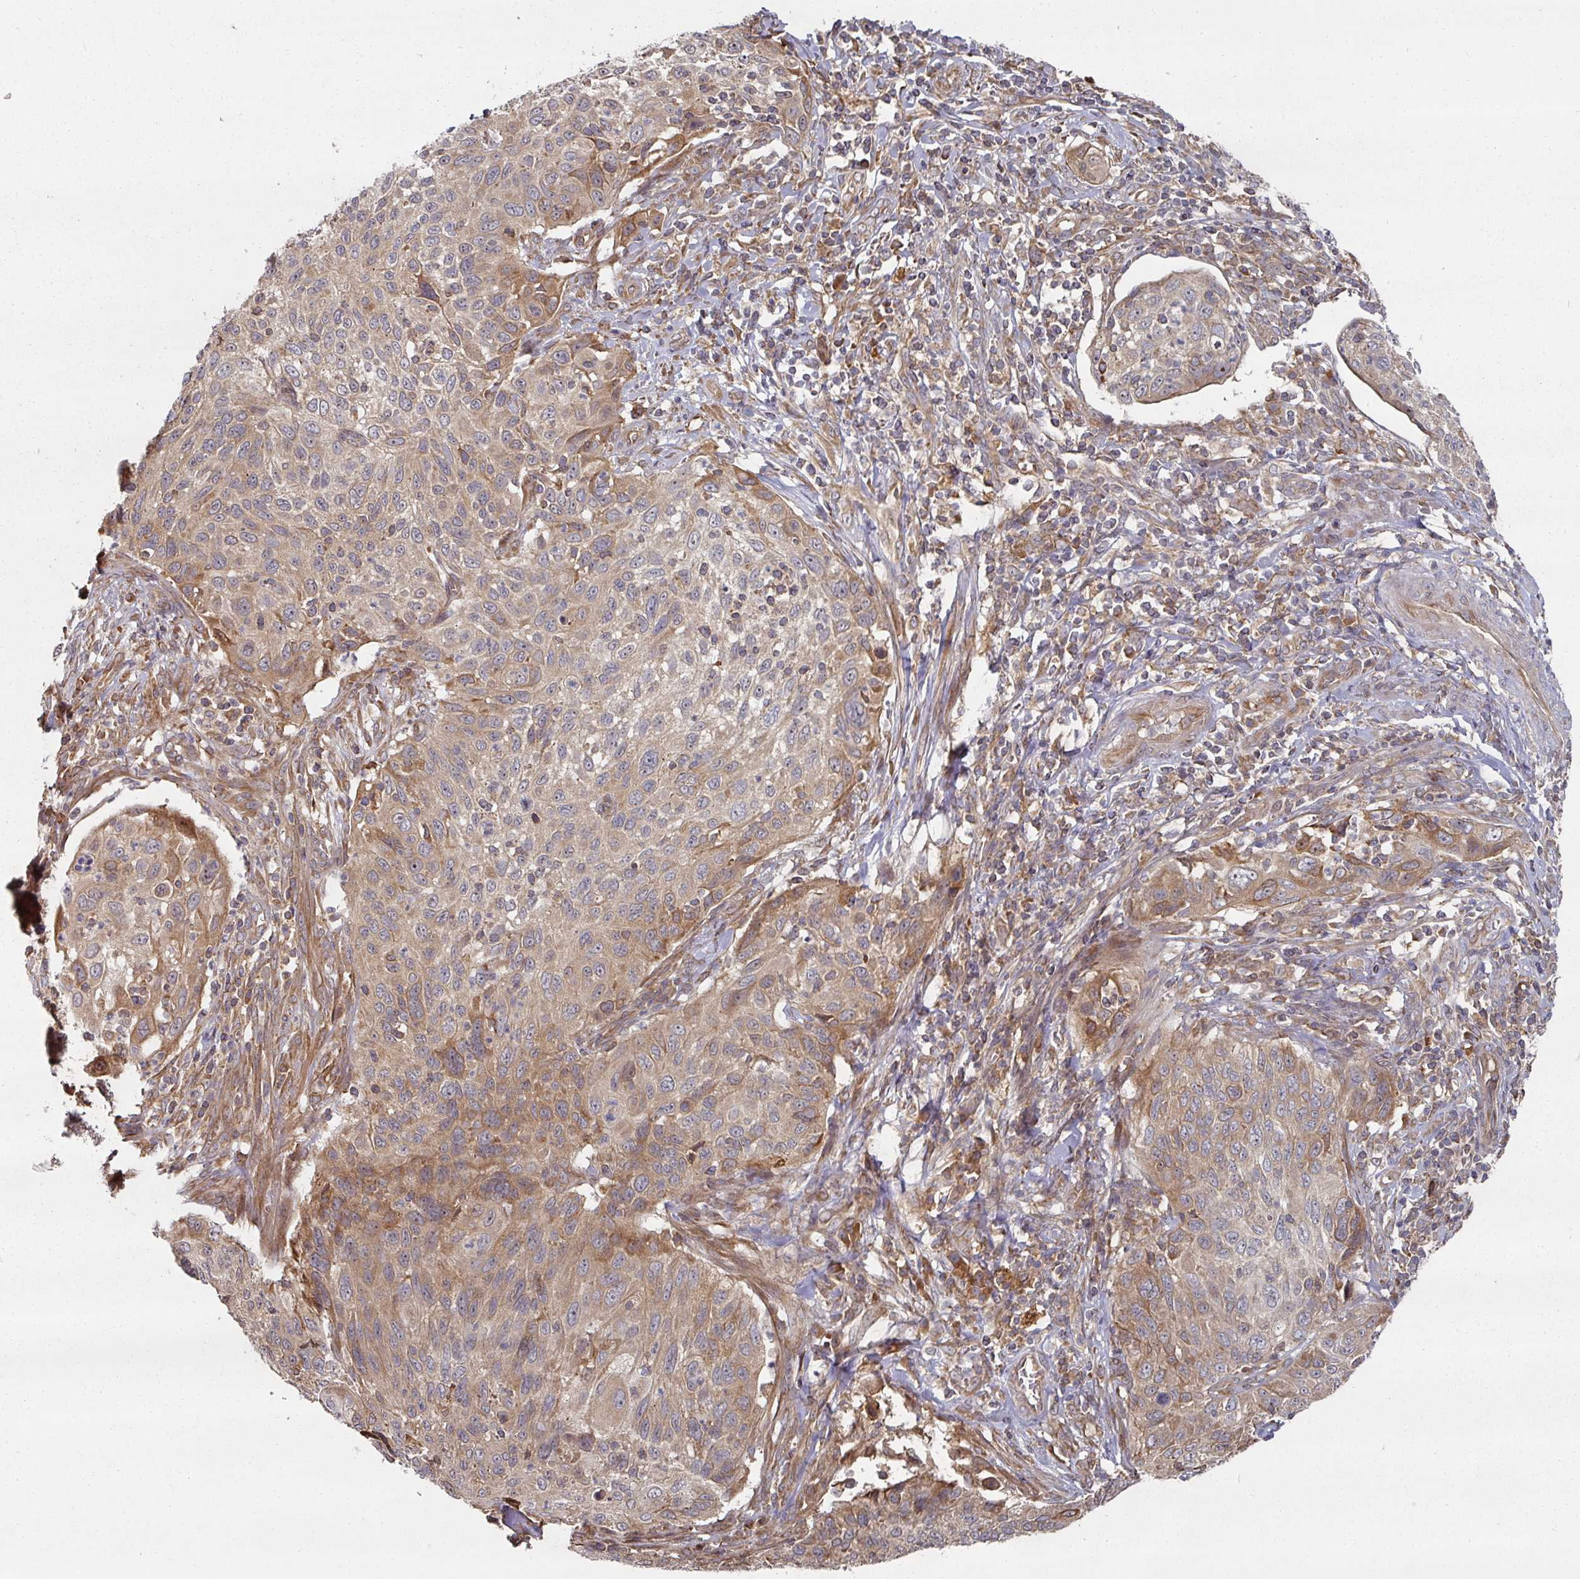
{"staining": {"intensity": "moderate", "quantity": ">75%", "location": "cytoplasmic/membranous"}, "tissue": "cervical cancer", "cell_type": "Tumor cells", "image_type": "cancer", "snomed": [{"axis": "morphology", "description": "Squamous cell carcinoma, NOS"}, {"axis": "topography", "description": "Cervix"}], "caption": "Immunohistochemistry of human cervical cancer (squamous cell carcinoma) demonstrates medium levels of moderate cytoplasmic/membranous positivity in approximately >75% of tumor cells.", "gene": "CEP95", "patient": {"sex": "female", "age": 70}}